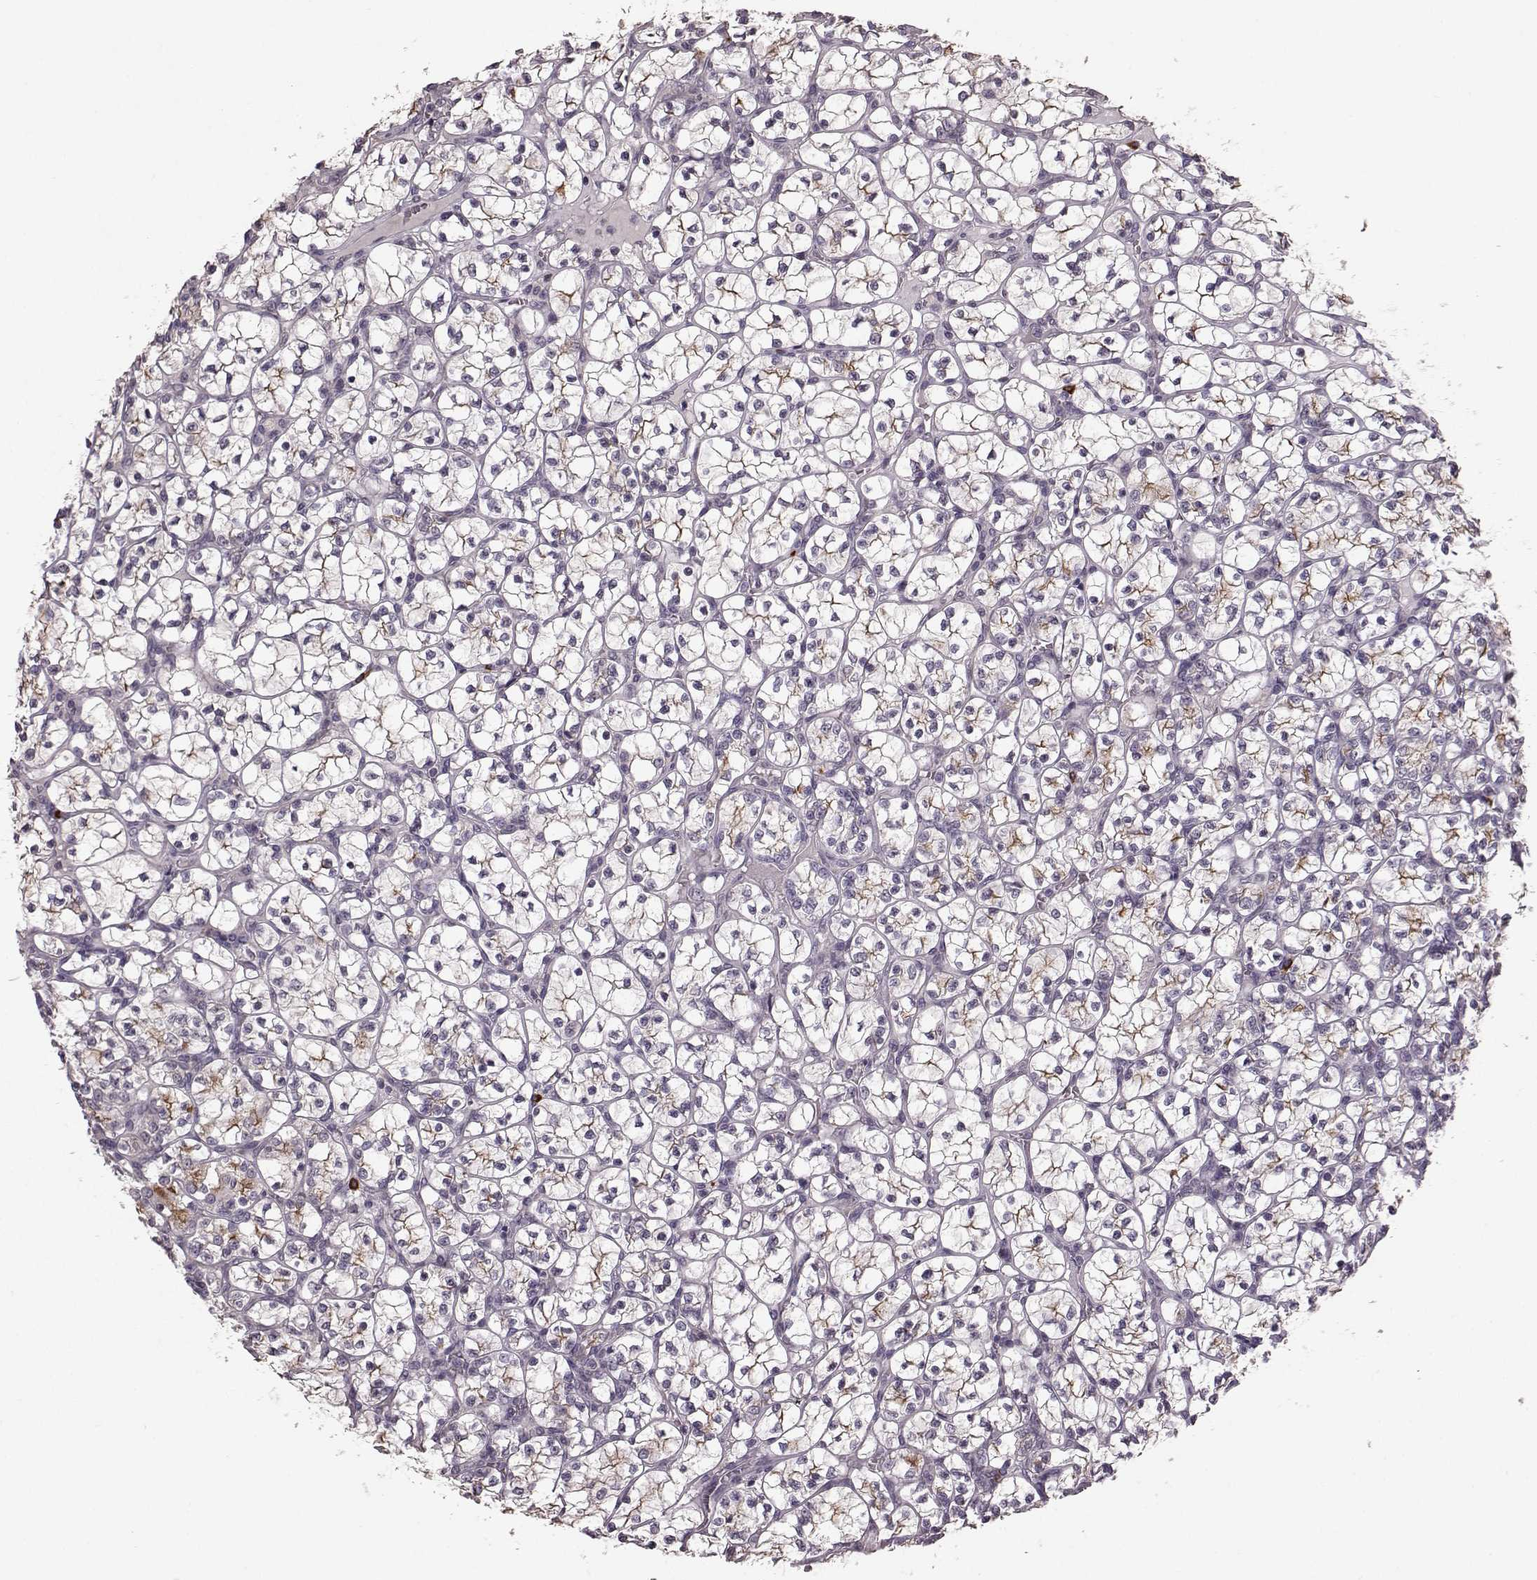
{"staining": {"intensity": "strong", "quantity": "<25%", "location": "cytoplasmic/membranous"}, "tissue": "renal cancer", "cell_type": "Tumor cells", "image_type": "cancer", "snomed": [{"axis": "morphology", "description": "Adenocarcinoma, NOS"}, {"axis": "topography", "description": "Kidney"}], "caption": "Strong cytoplasmic/membranous positivity is present in approximately <25% of tumor cells in renal cancer.", "gene": "SLC52A3", "patient": {"sex": "female", "age": 89}}